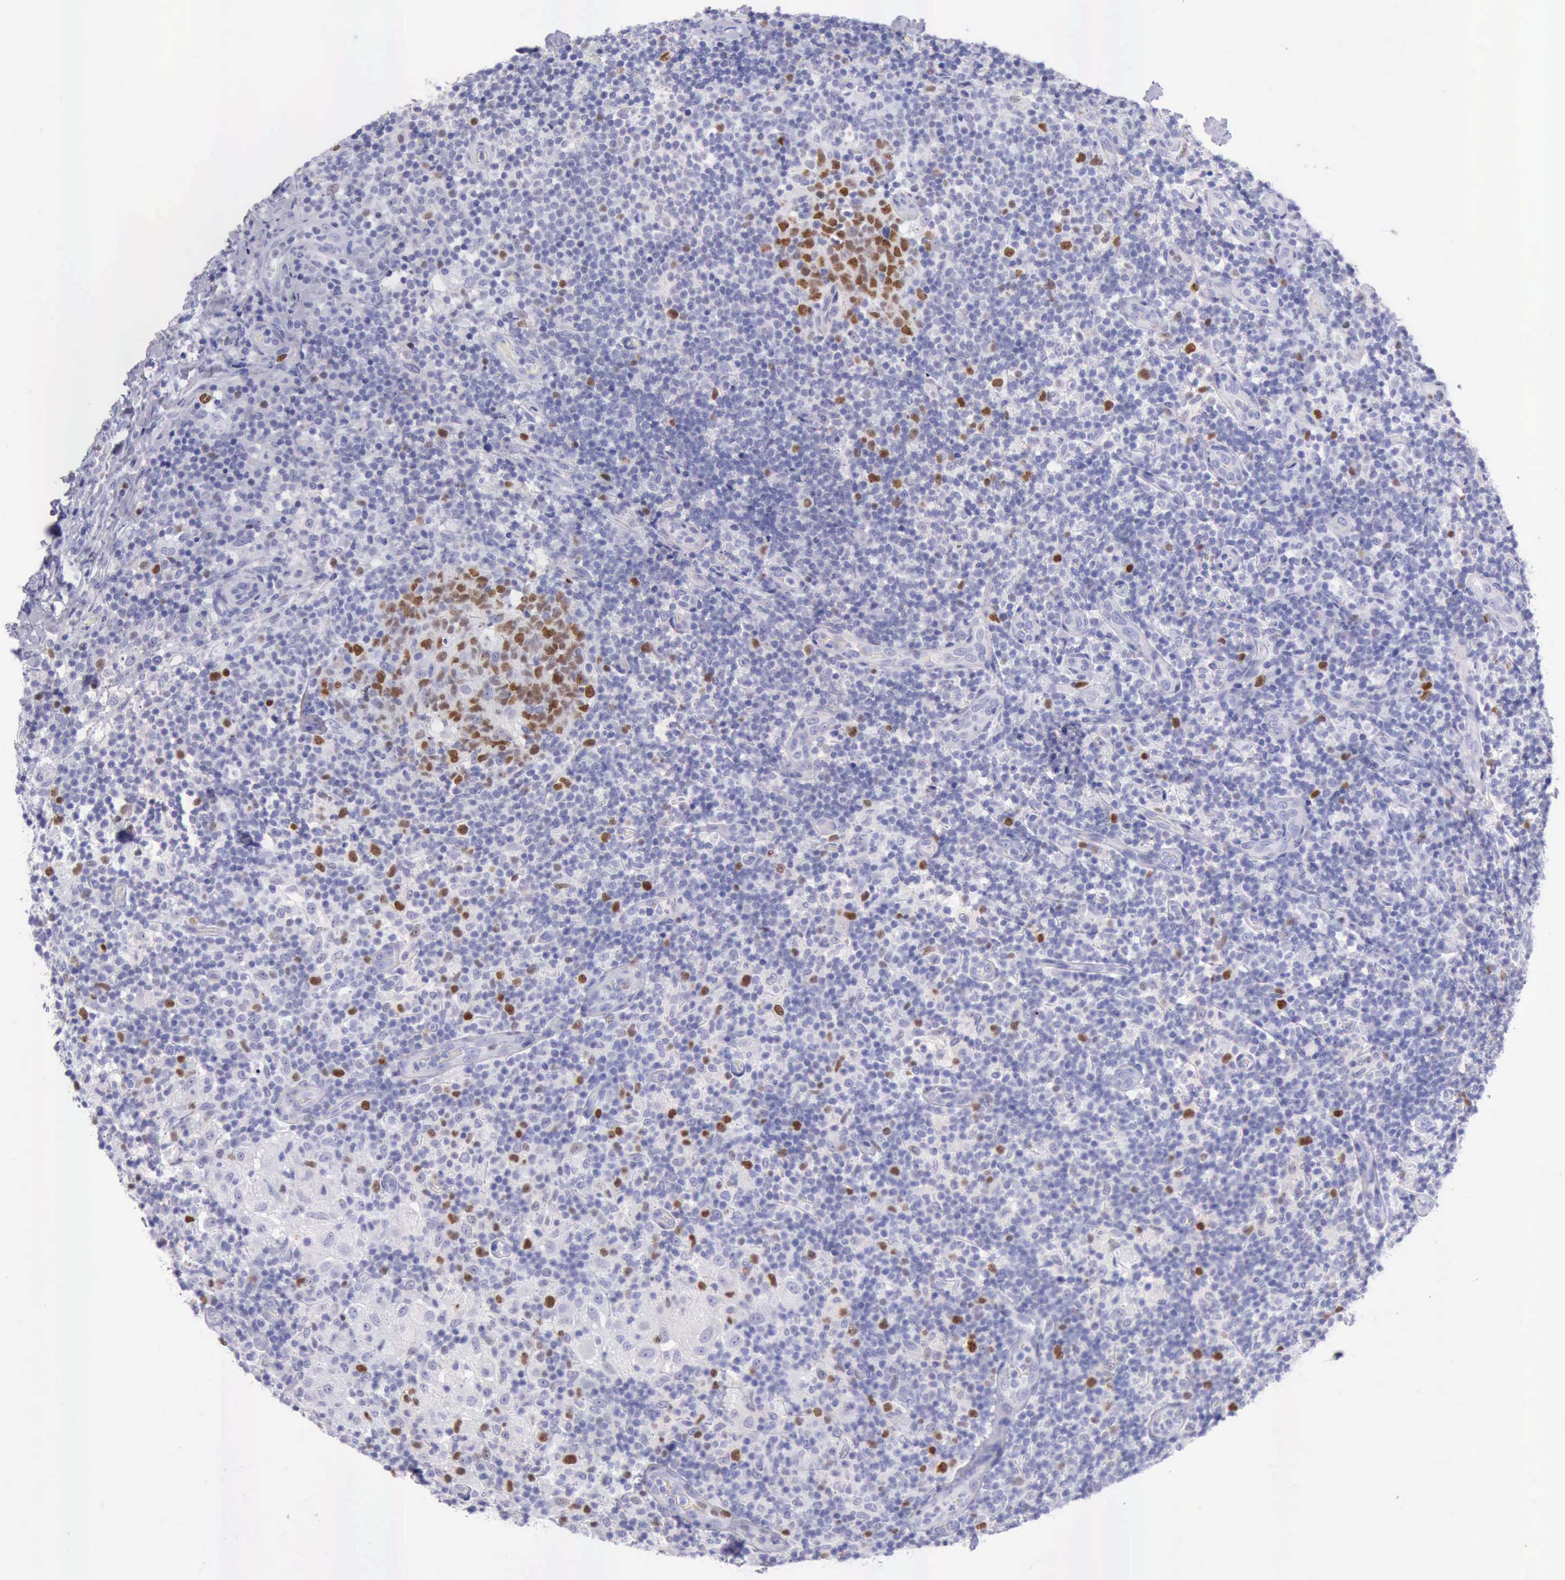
{"staining": {"intensity": "strong", "quantity": ">75%", "location": "nuclear"}, "tissue": "lymph node", "cell_type": "Germinal center cells", "image_type": "normal", "snomed": [{"axis": "morphology", "description": "Normal tissue, NOS"}, {"axis": "morphology", "description": "Inflammation, NOS"}, {"axis": "topography", "description": "Lymph node"}], "caption": "This micrograph reveals IHC staining of unremarkable human lymph node, with high strong nuclear positivity in approximately >75% of germinal center cells.", "gene": "MCM2", "patient": {"sex": "male", "age": 46}}